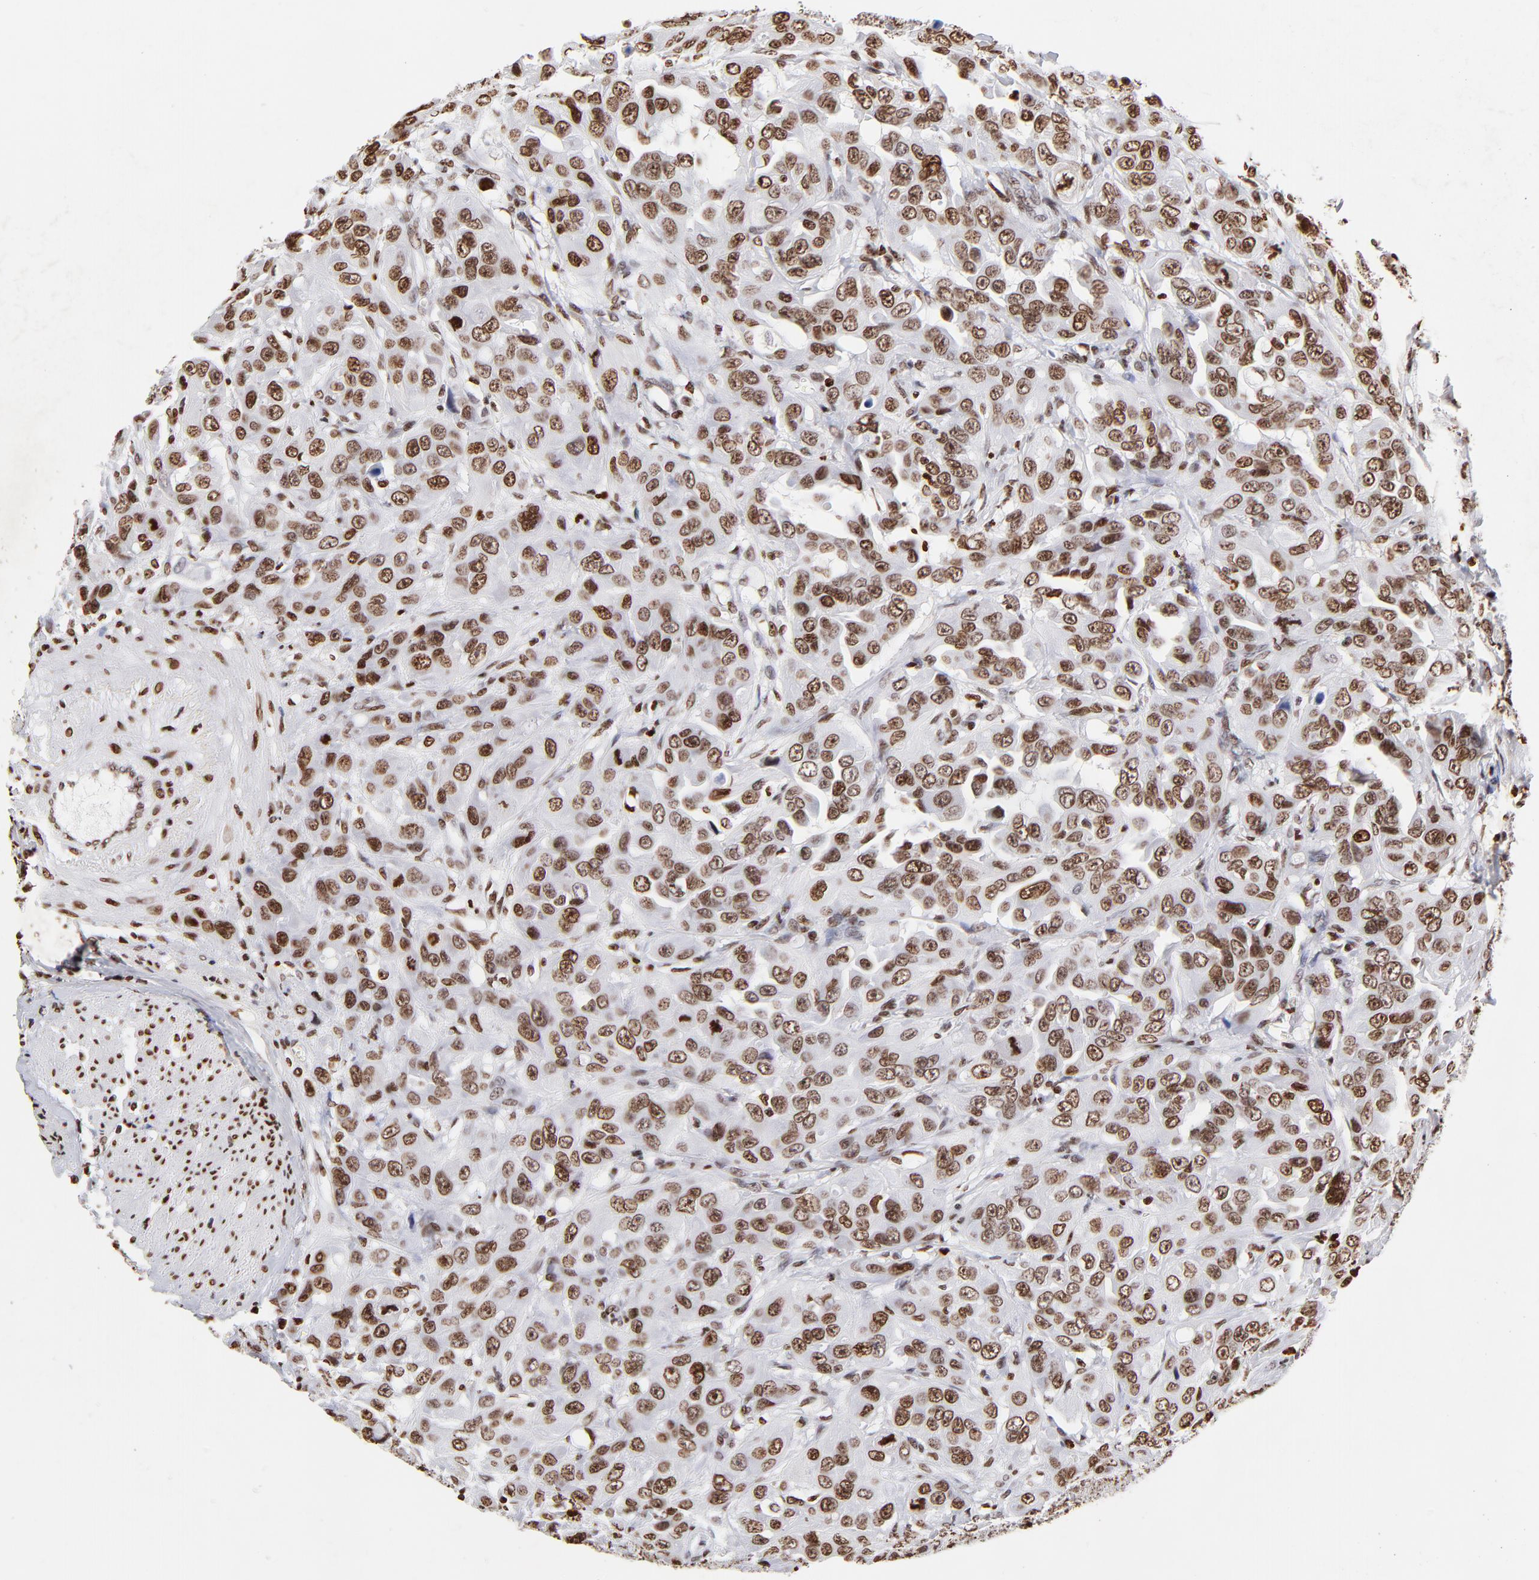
{"staining": {"intensity": "strong", "quantity": ">75%", "location": "nuclear"}, "tissue": "urothelial cancer", "cell_type": "Tumor cells", "image_type": "cancer", "snomed": [{"axis": "morphology", "description": "Urothelial carcinoma, High grade"}, {"axis": "topography", "description": "Urinary bladder"}], "caption": "Immunohistochemistry (IHC) (DAB) staining of high-grade urothelial carcinoma reveals strong nuclear protein expression in about >75% of tumor cells. The protein of interest is stained brown, and the nuclei are stained in blue (DAB IHC with brightfield microscopy, high magnification).", "gene": "FBH1", "patient": {"sex": "male", "age": 73}}